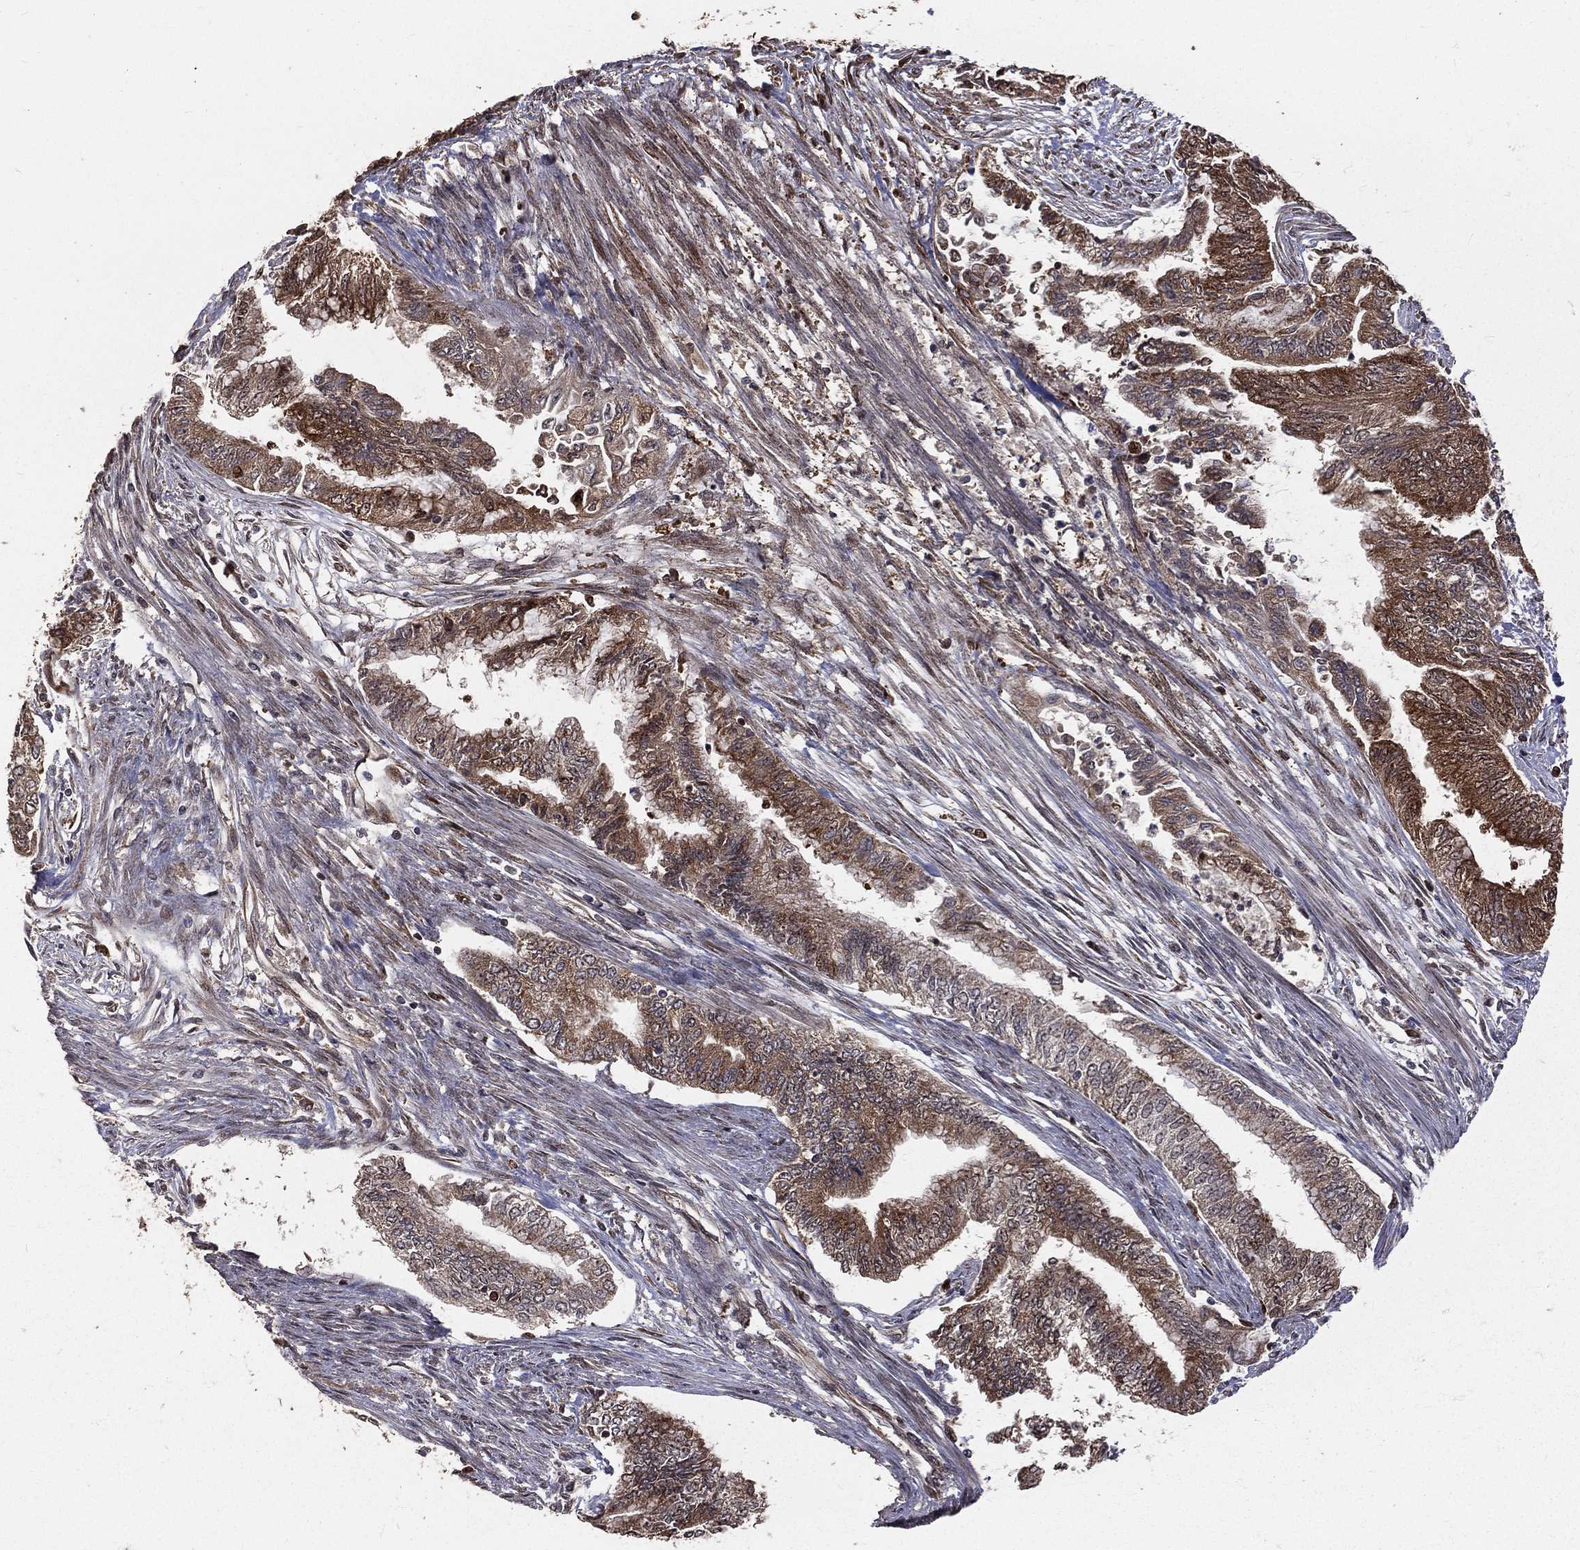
{"staining": {"intensity": "strong", "quantity": "<25%", "location": "cytoplasmic/membranous"}, "tissue": "endometrial cancer", "cell_type": "Tumor cells", "image_type": "cancer", "snomed": [{"axis": "morphology", "description": "Adenocarcinoma, NOS"}, {"axis": "topography", "description": "Endometrium"}], "caption": "Endometrial adenocarcinoma stained with DAB immunohistochemistry (IHC) shows medium levels of strong cytoplasmic/membranous expression in about <25% of tumor cells. Immunohistochemistry (ihc) stains the protein in brown and the nuclei are stained blue.", "gene": "MAPK1", "patient": {"sex": "female", "age": 65}}